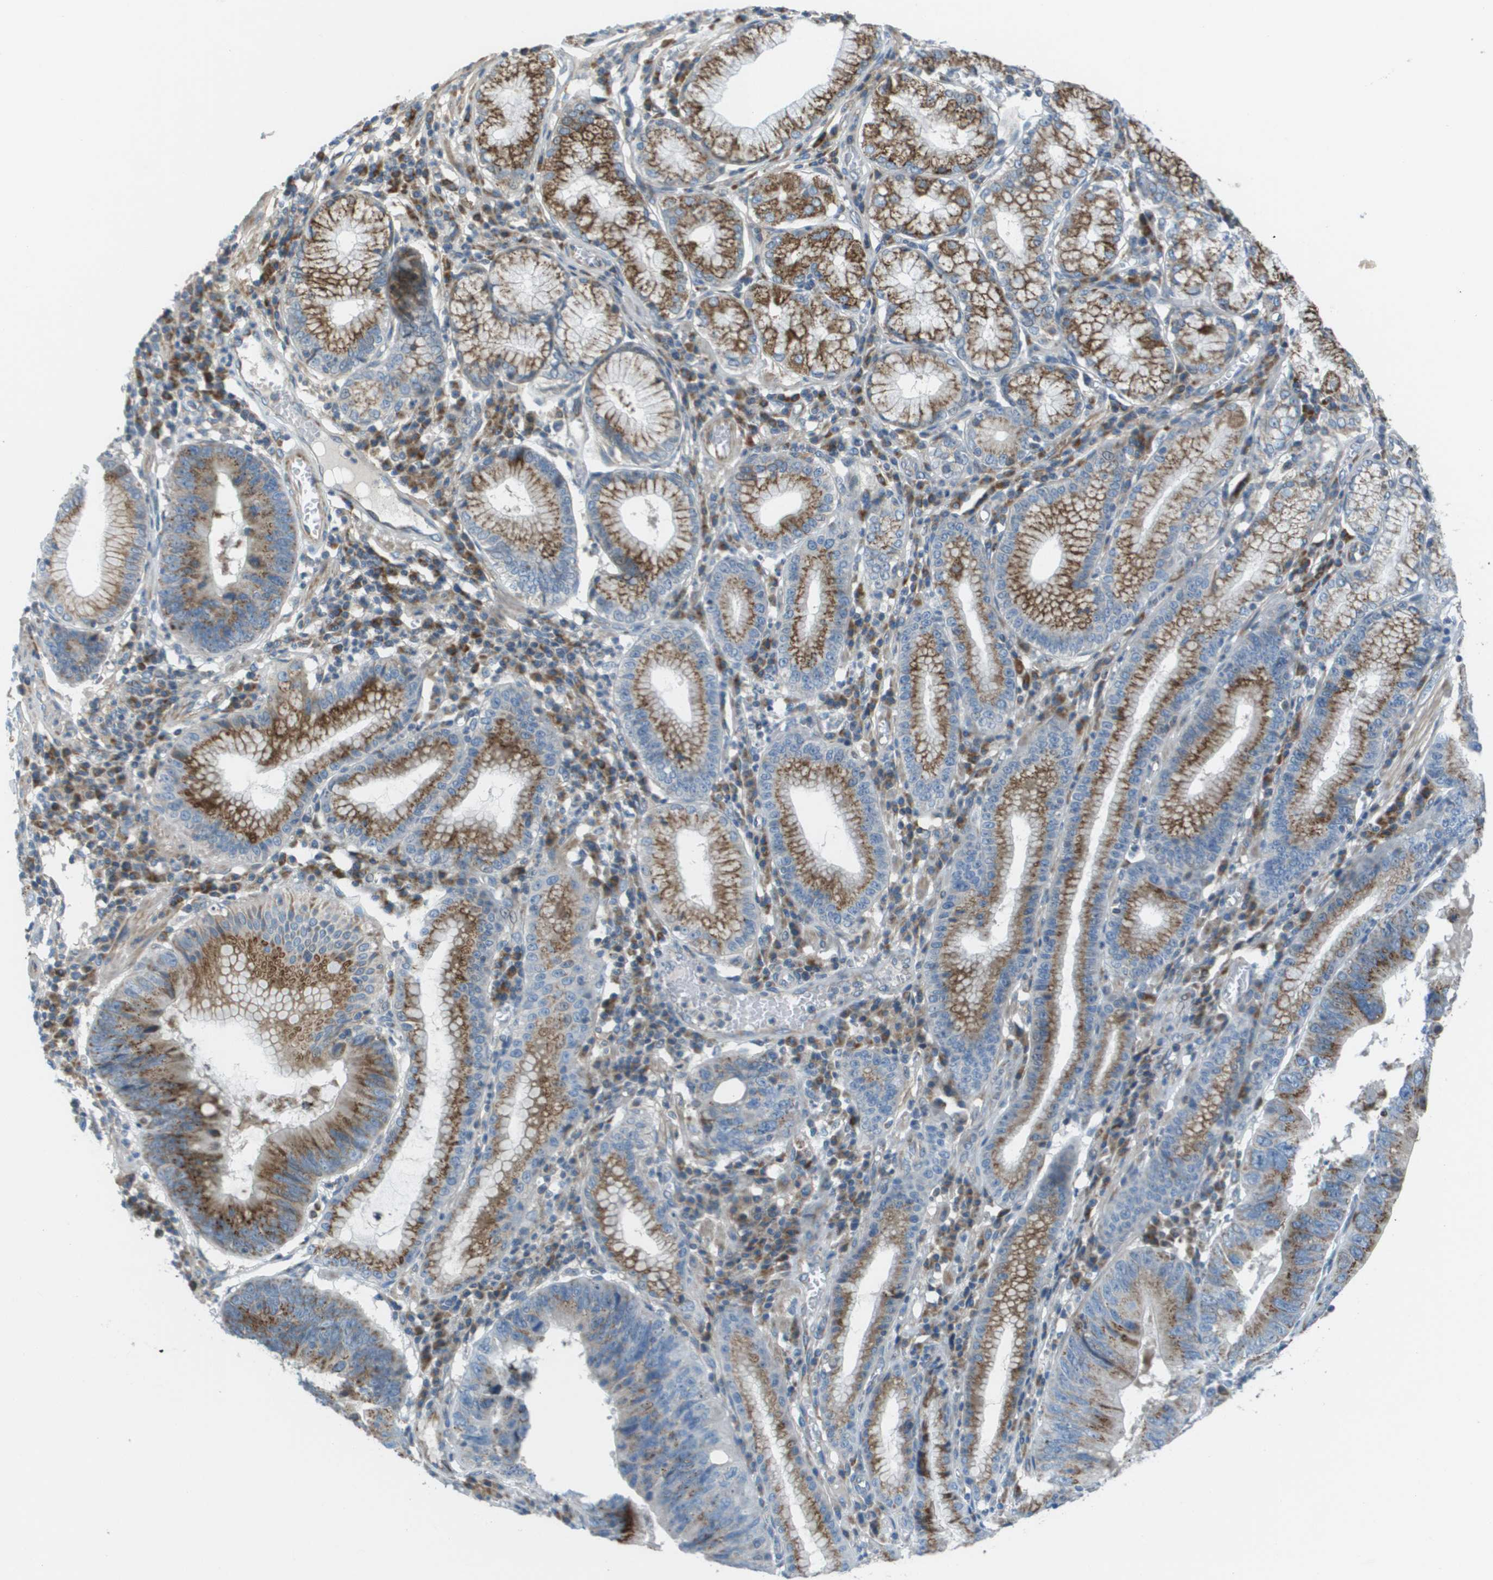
{"staining": {"intensity": "strong", "quantity": ">75%", "location": "cytoplasmic/membranous"}, "tissue": "stomach cancer", "cell_type": "Tumor cells", "image_type": "cancer", "snomed": [{"axis": "morphology", "description": "Adenocarcinoma, NOS"}, {"axis": "topography", "description": "Stomach"}], "caption": "Stomach cancer tissue shows strong cytoplasmic/membranous staining in about >75% of tumor cells, visualized by immunohistochemistry. Using DAB (brown) and hematoxylin (blue) stains, captured at high magnification using brightfield microscopy.", "gene": "GALNT6", "patient": {"sex": "male", "age": 59}}